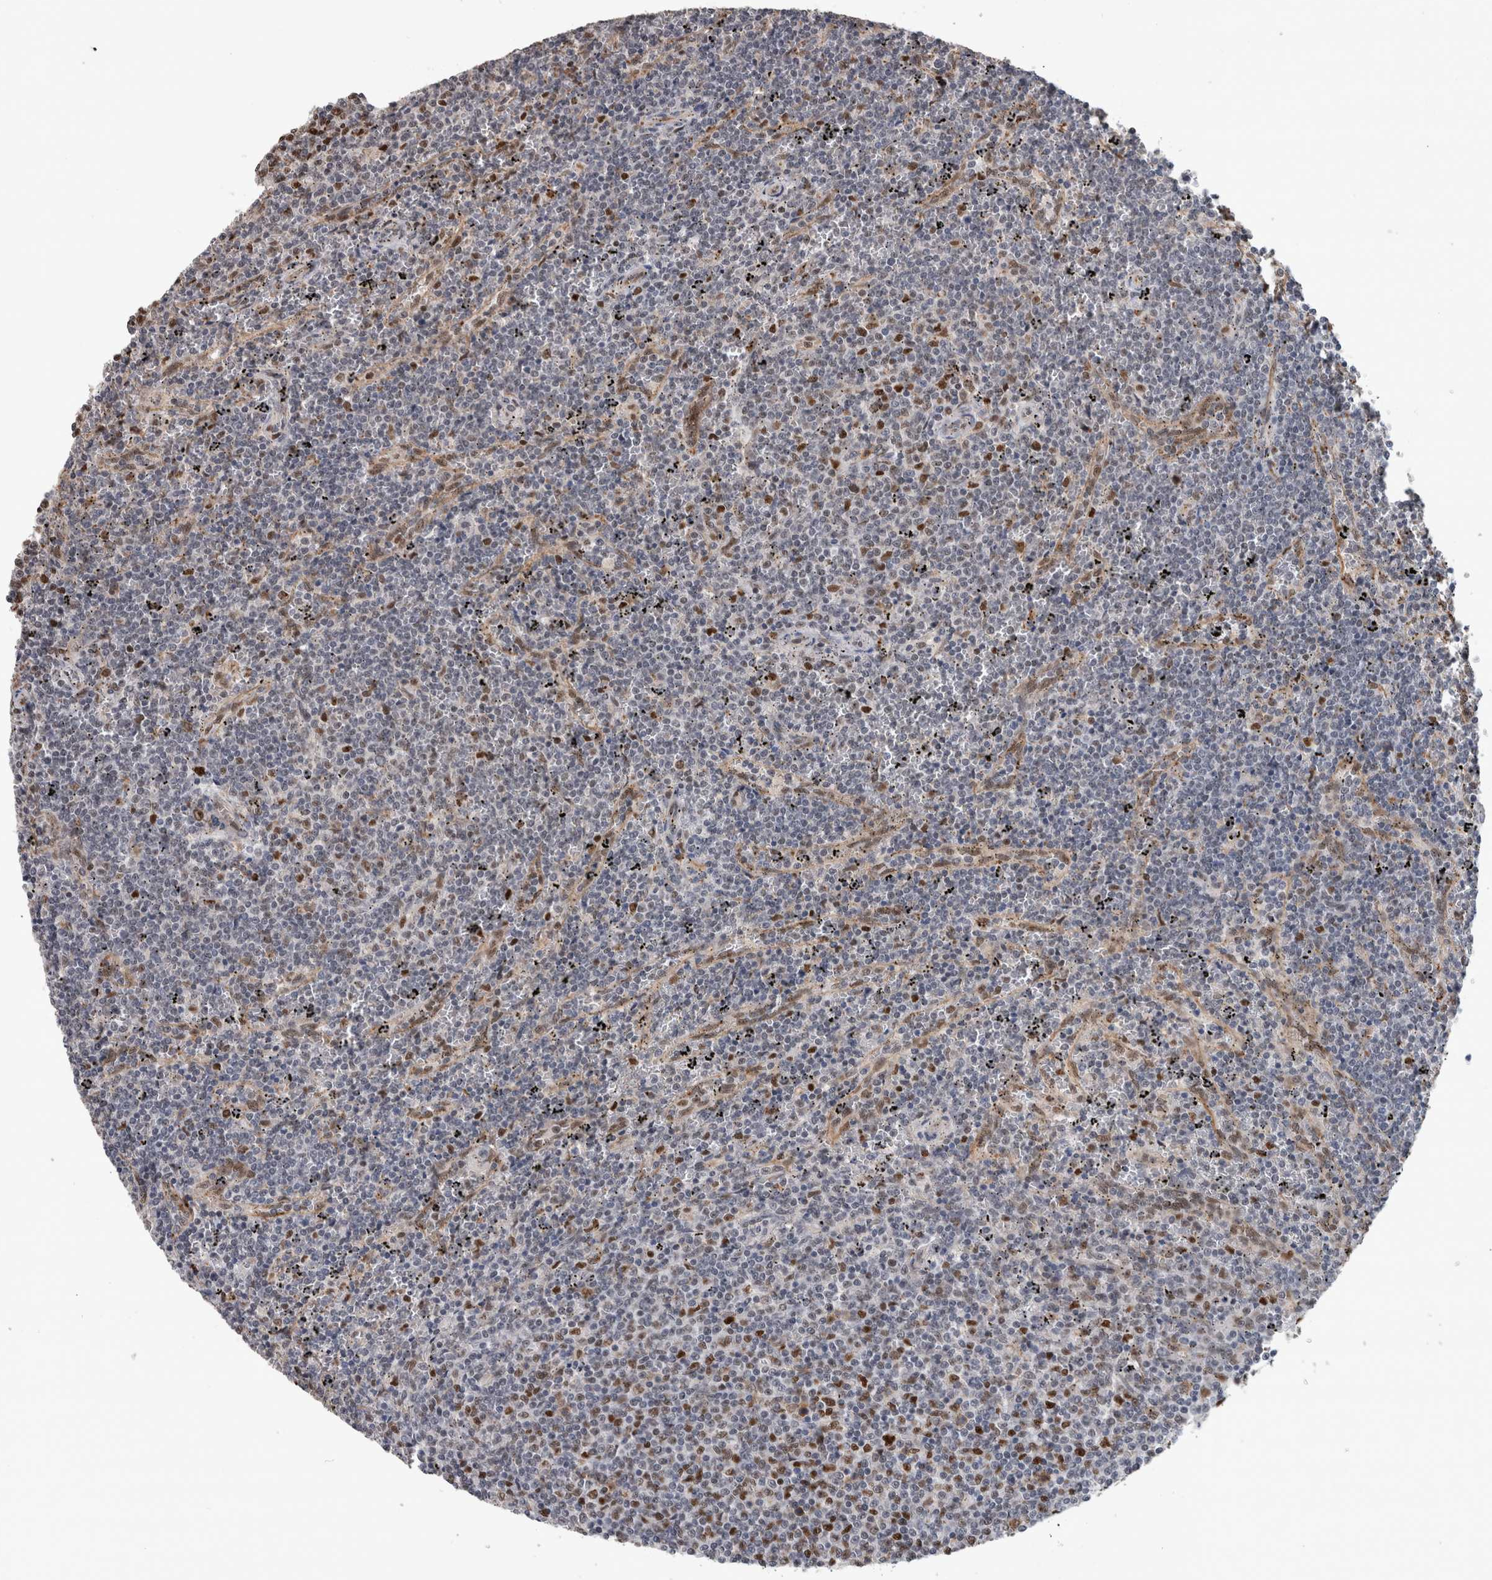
{"staining": {"intensity": "strong", "quantity": "<25%", "location": "nuclear"}, "tissue": "lymphoma", "cell_type": "Tumor cells", "image_type": "cancer", "snomed": [{"axis": "morphology", "description": "Malignant lymphoma, non-Hodgkin's type, Low grade"}, {"axis": "topography", "description": "Spleen"}], "caption": "Immunohistochemical staining of lymphoma shows medium levels of strong nuclear protein positivity in about <25% of tumor cells.", "gene": "POLD2", "patient": {"sex": "female", "age": 50}}